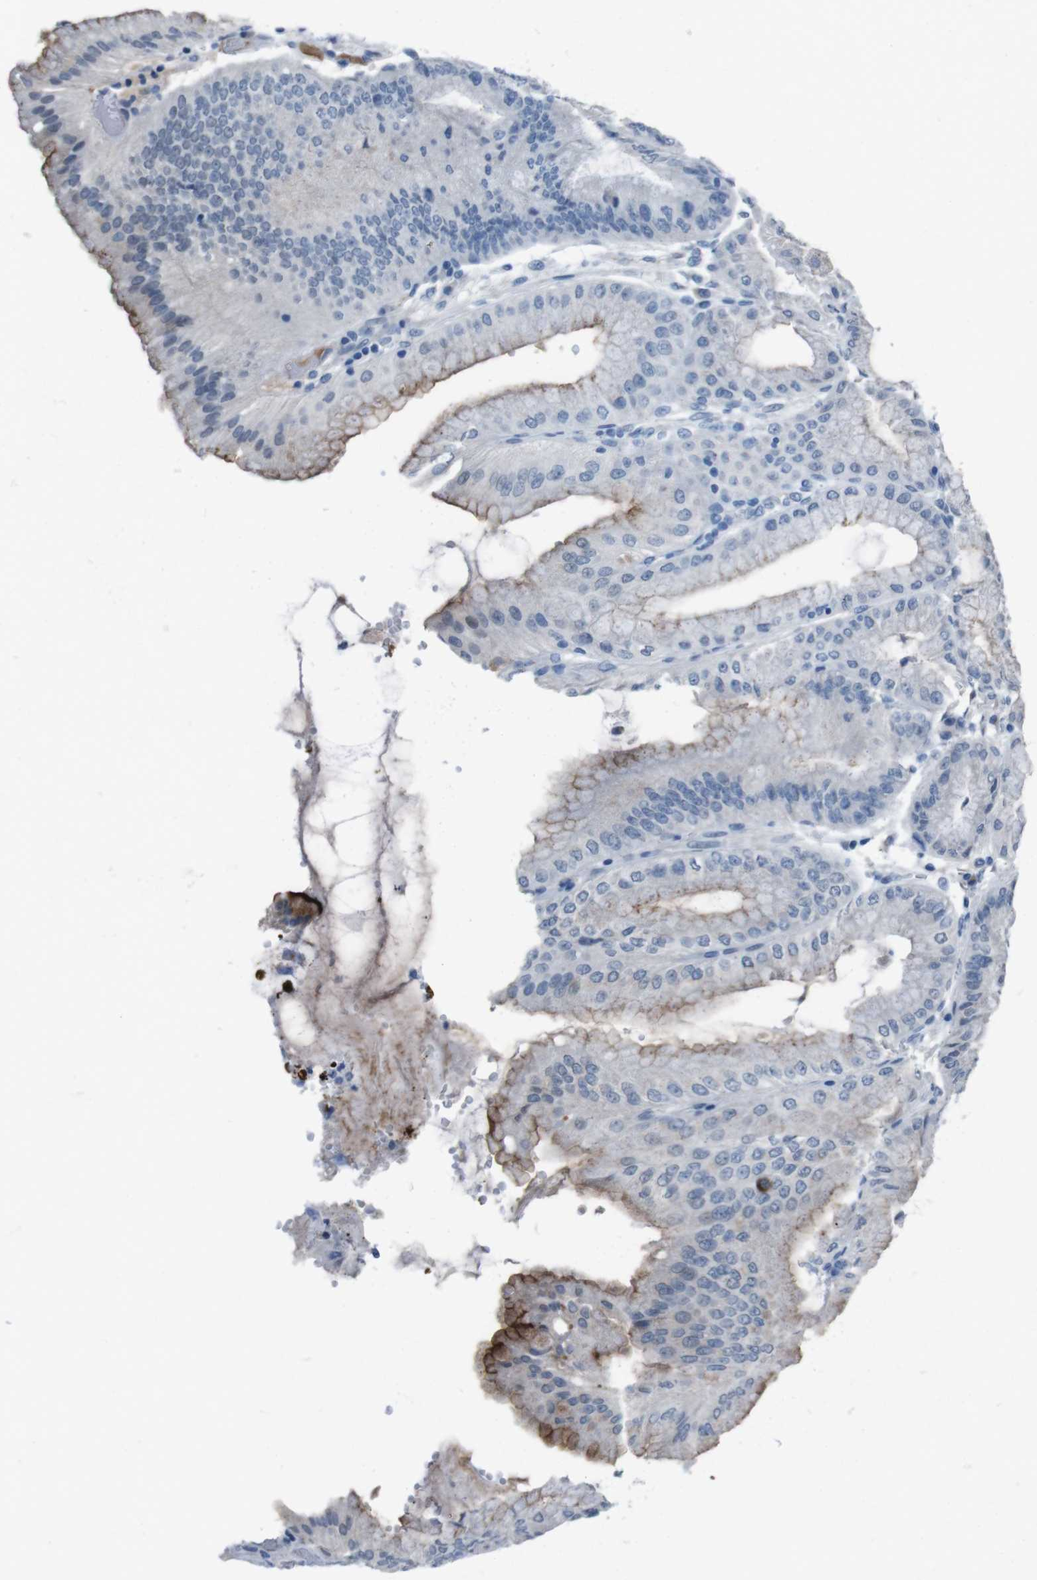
{"staining": {"intensity": "strong", "quantity": "<25%", "location": "cytoplasmic/membranous"}, "tissue": "stomach", "cell_type": "Glandular cells", "image_type": "normal", "snomed": [{"axis": "morphology", "description": "Normal tissue, NOS"}, {"axis": "topography", "description": "Stomach, lower"}], "caption": "A photomicrograph of stomach stained for a protein reveals strong cytoplasmic/membranous brown staining in glandular cells.", "gene": "CDHR2", "patient": {"sex": "male", "age": 71}}